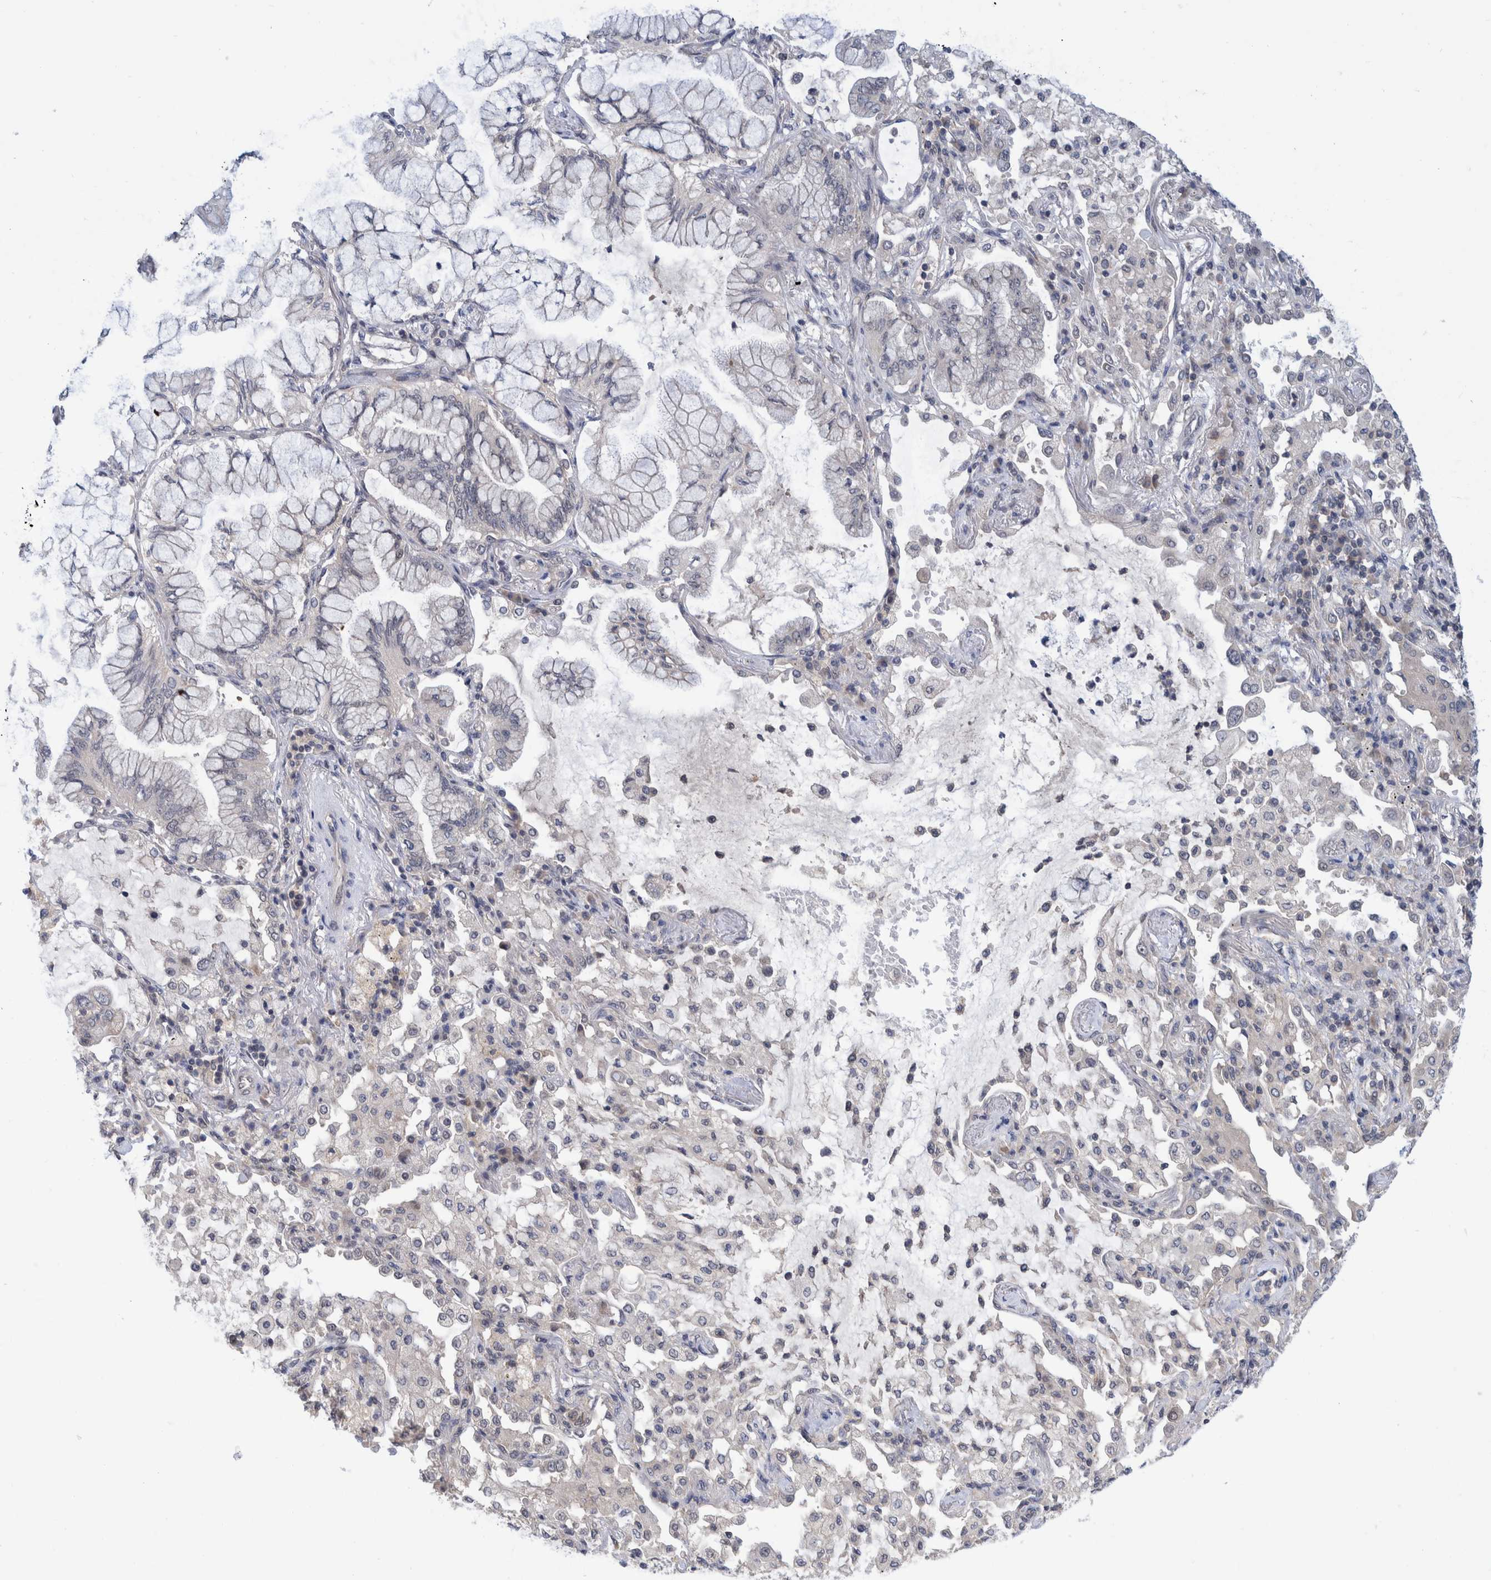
{"staining": {"intensity": "negative", "quantity": "none", "location": "none"}, "tissue": "lung cancer", "cell_type": "Tumor cells", "image_type": "cancer", "snomed": [{"axis": "morphology", "description": "Adenocarcinoma, NOS"}, {"axis": "topography", "description": "Lung"}], "caption": "This is an immunohistochemistry image of human lung adenocarcinoma. There is no staining in tumor cells.", "gene": "PLPBP", "patient": {"sex": "female", "age": 70}}